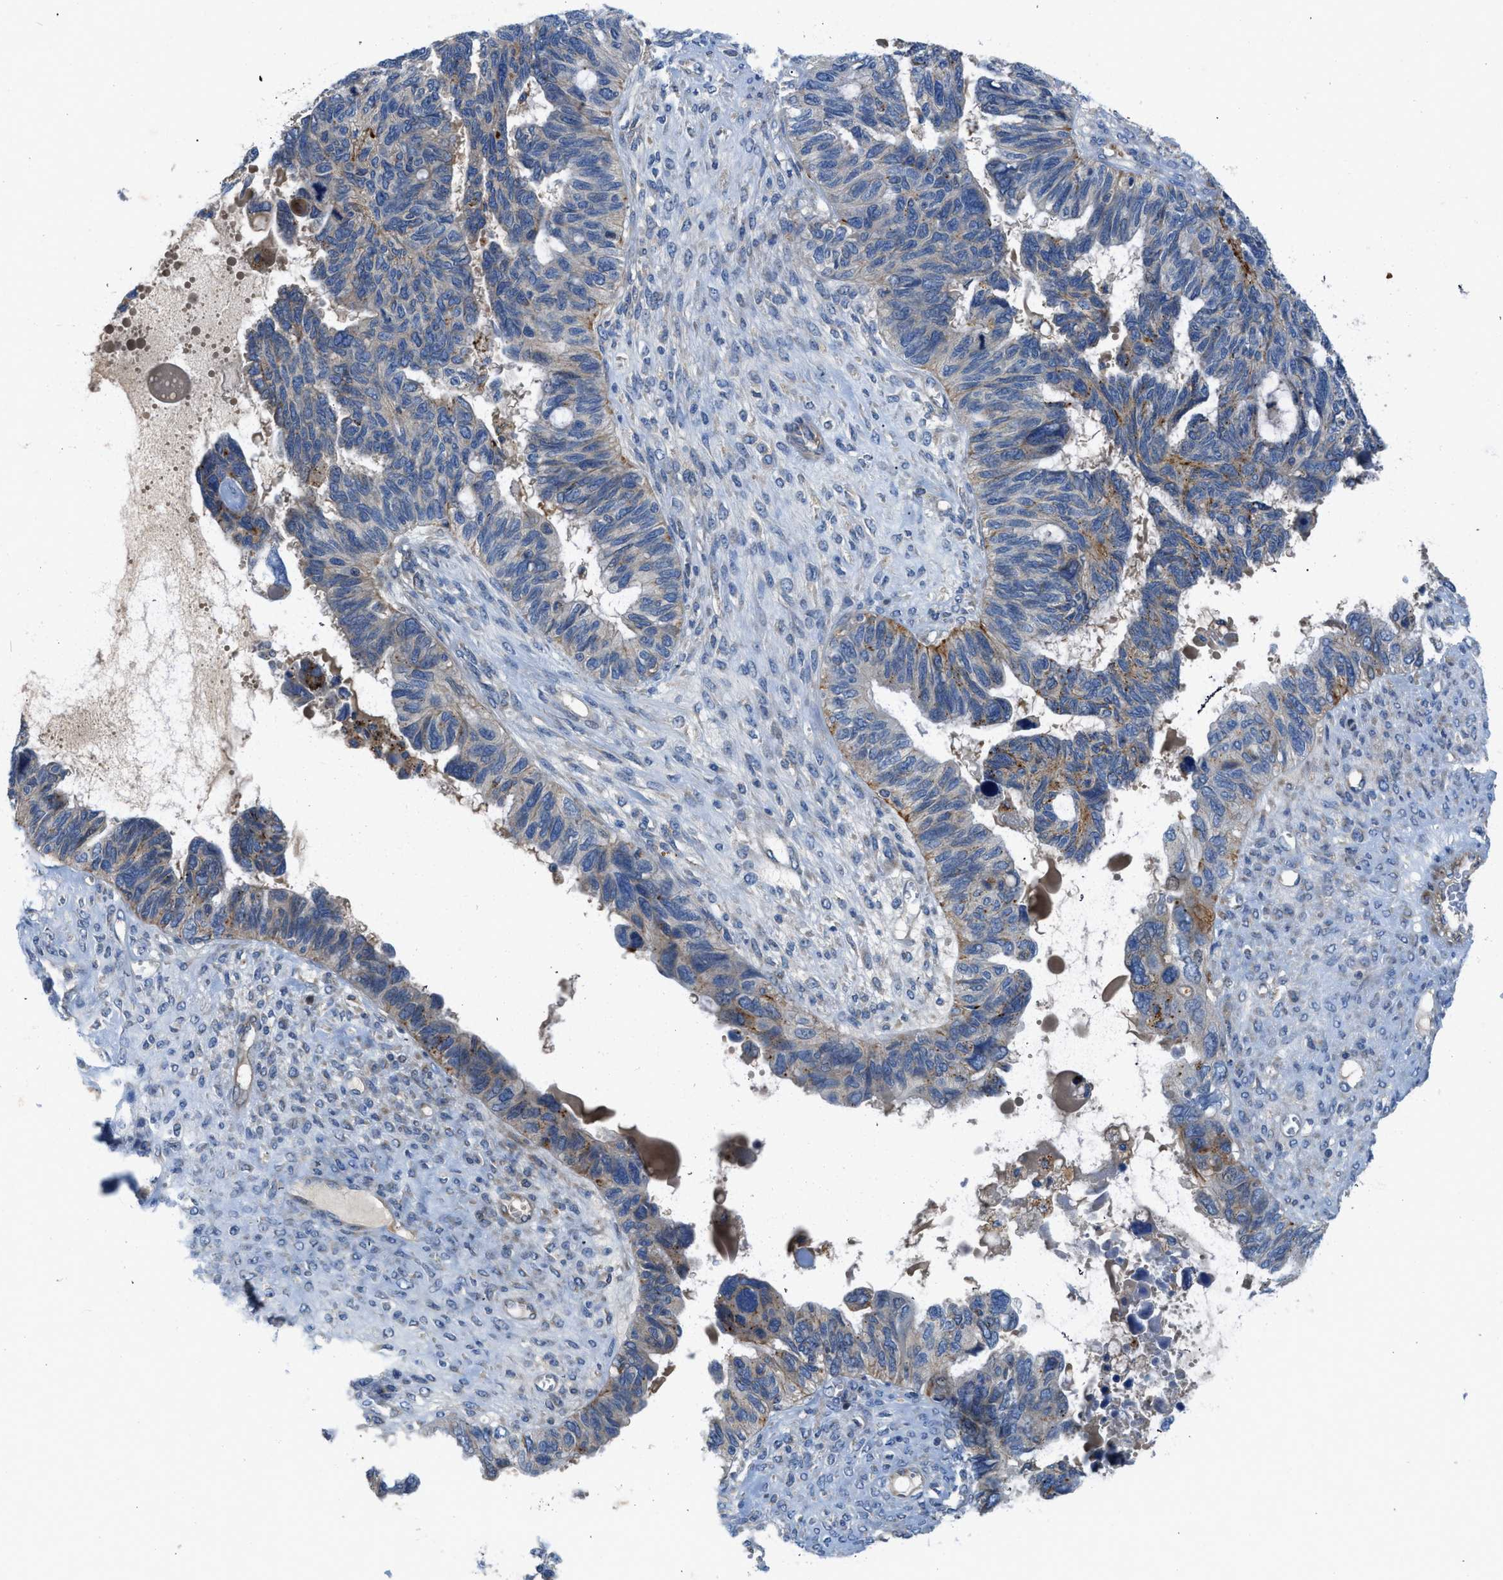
{"staining": {"intensity": "moderate", "quantity": "<25%", "location": "cytoplasmic/membranous"}, "tissue": "ovarian cancer", "cell_type": "Tumor cells", "image_type": "cancer", "snomed": [{"axis": "morphology", "description": "Cystadenocarcinoma, serous, NOS"}, {"axis": "topography", "description": "Ovary"}], "caption": "A low amount of moderate cytoplasmic/membranous staining is present in about <25% of tumor cells in serous cystadenocarcinoma (ovarian) tissue. The staining is performed using DAB (3,3'-diaminobenzidine) brown chromogen to label protein expression. The nuclei are counter-stained blue using hematoxylin.", "gene": "TMEM248", "patient": {"sex": "female", "age": 79}}